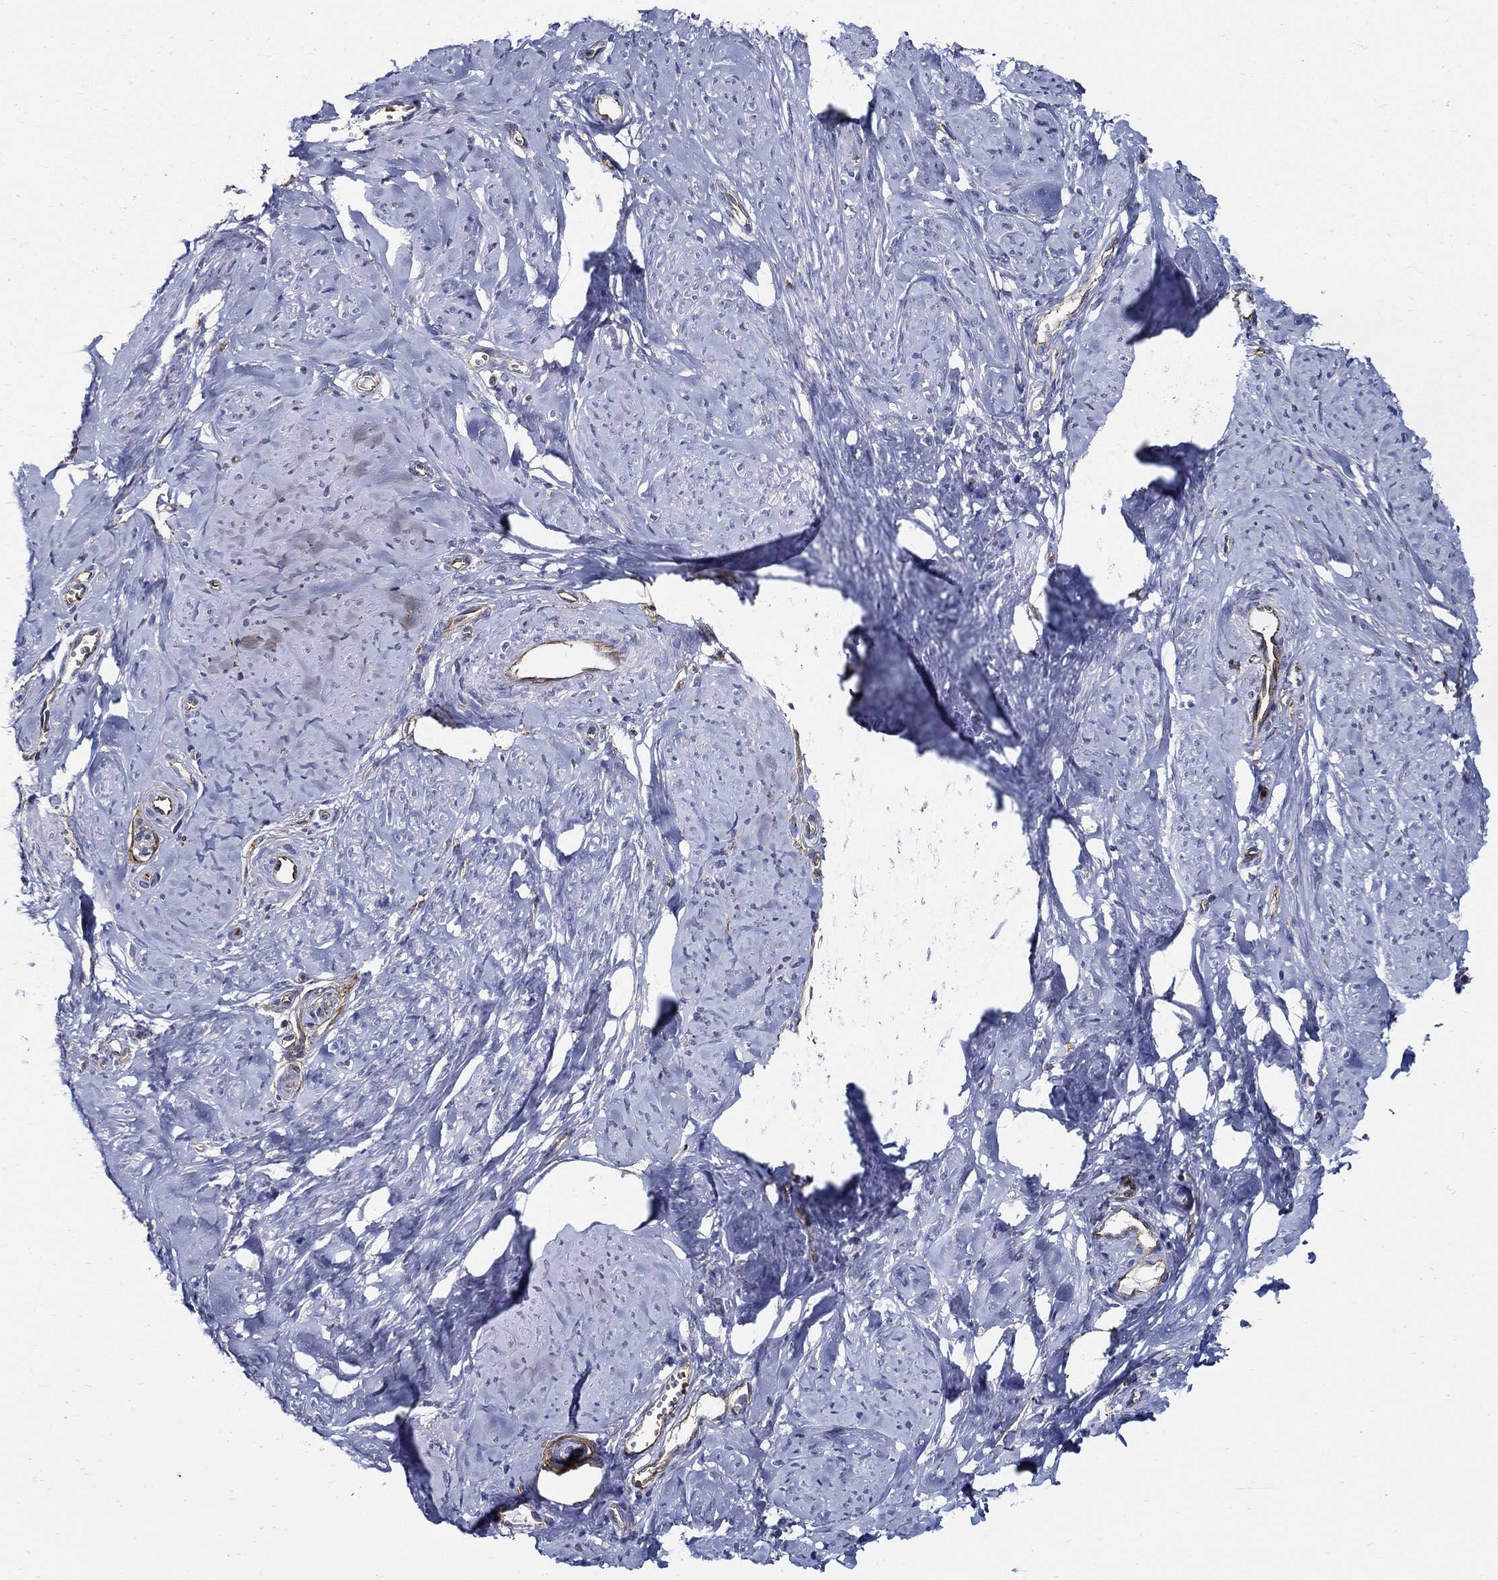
{"staining": {"intensity": "negative", "quantity": "none", "location": "none"}, "tissue": "smooth muscle", "cell_type": "Smooth muscle cells", "image_type": "normal", "snomed": [{"axis": "morphology", "description": "Normal tissue, NOS"}, {"axis": "topography", "description": "Smooth muscle"}], "caption": "An immunohistochemistry image of normal smooth muscle is shown. There is no staining in smooth muscle cells of smooth muscle. The staining is performed using DAB brown chromogen with nuclei counter-stained in using hematoxylin.", "gene": "APBB3", "patient": {"sex": "female", "age": 48}}